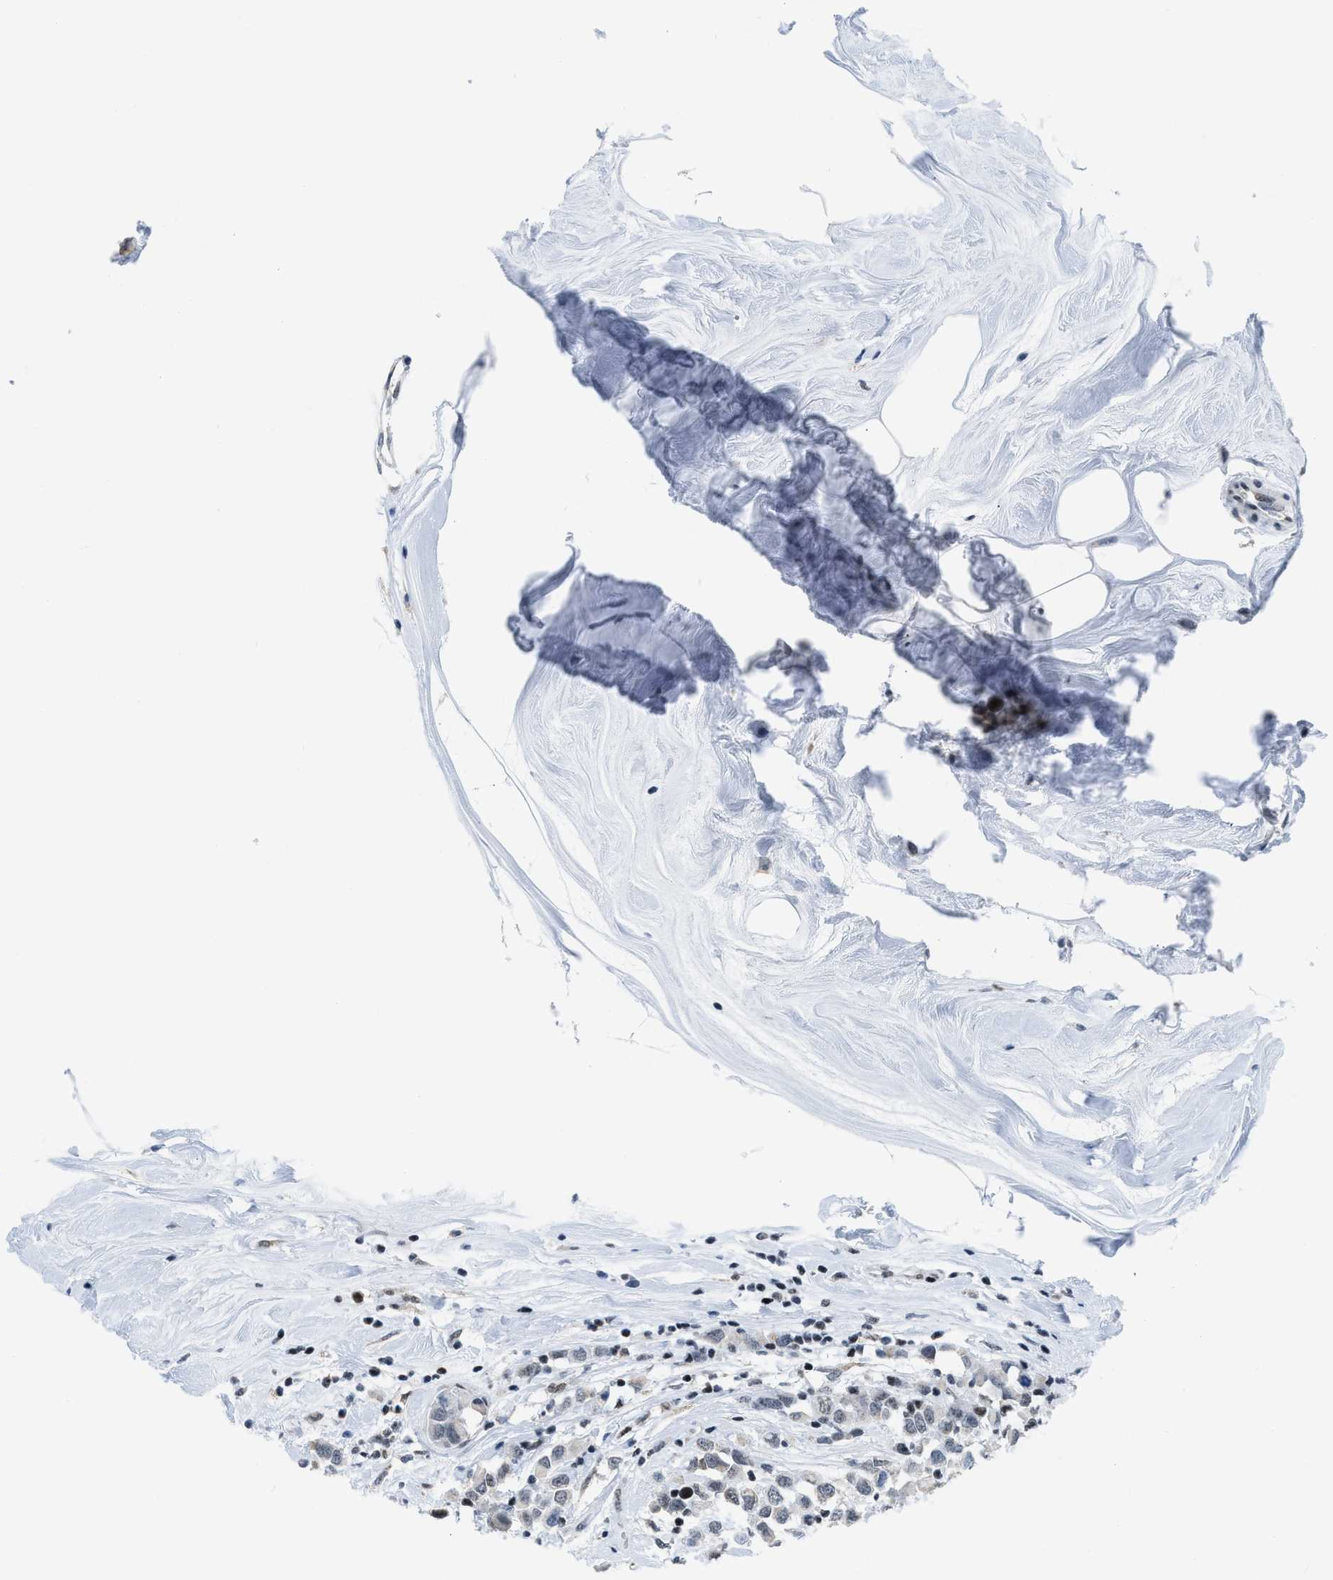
{"staining": {"intensity": "weak", "quantity": "<25%", "location": "nuclear"}, "tissue": "breast cancer", "cell_type": "Tumor cells", "image_type": "cancer", "snomed": [{"axis": "morphology", "description": "Duct carcinoma"}, {"axis": "topography", "description": "Breast"}], "caption": "Human breast cancer stained for a protein using immunohistochemistry (IHC) reveals no expression in tumor cells.", "gene": "TERF2IP", "patient": {"sex": "female", "age": 61}}